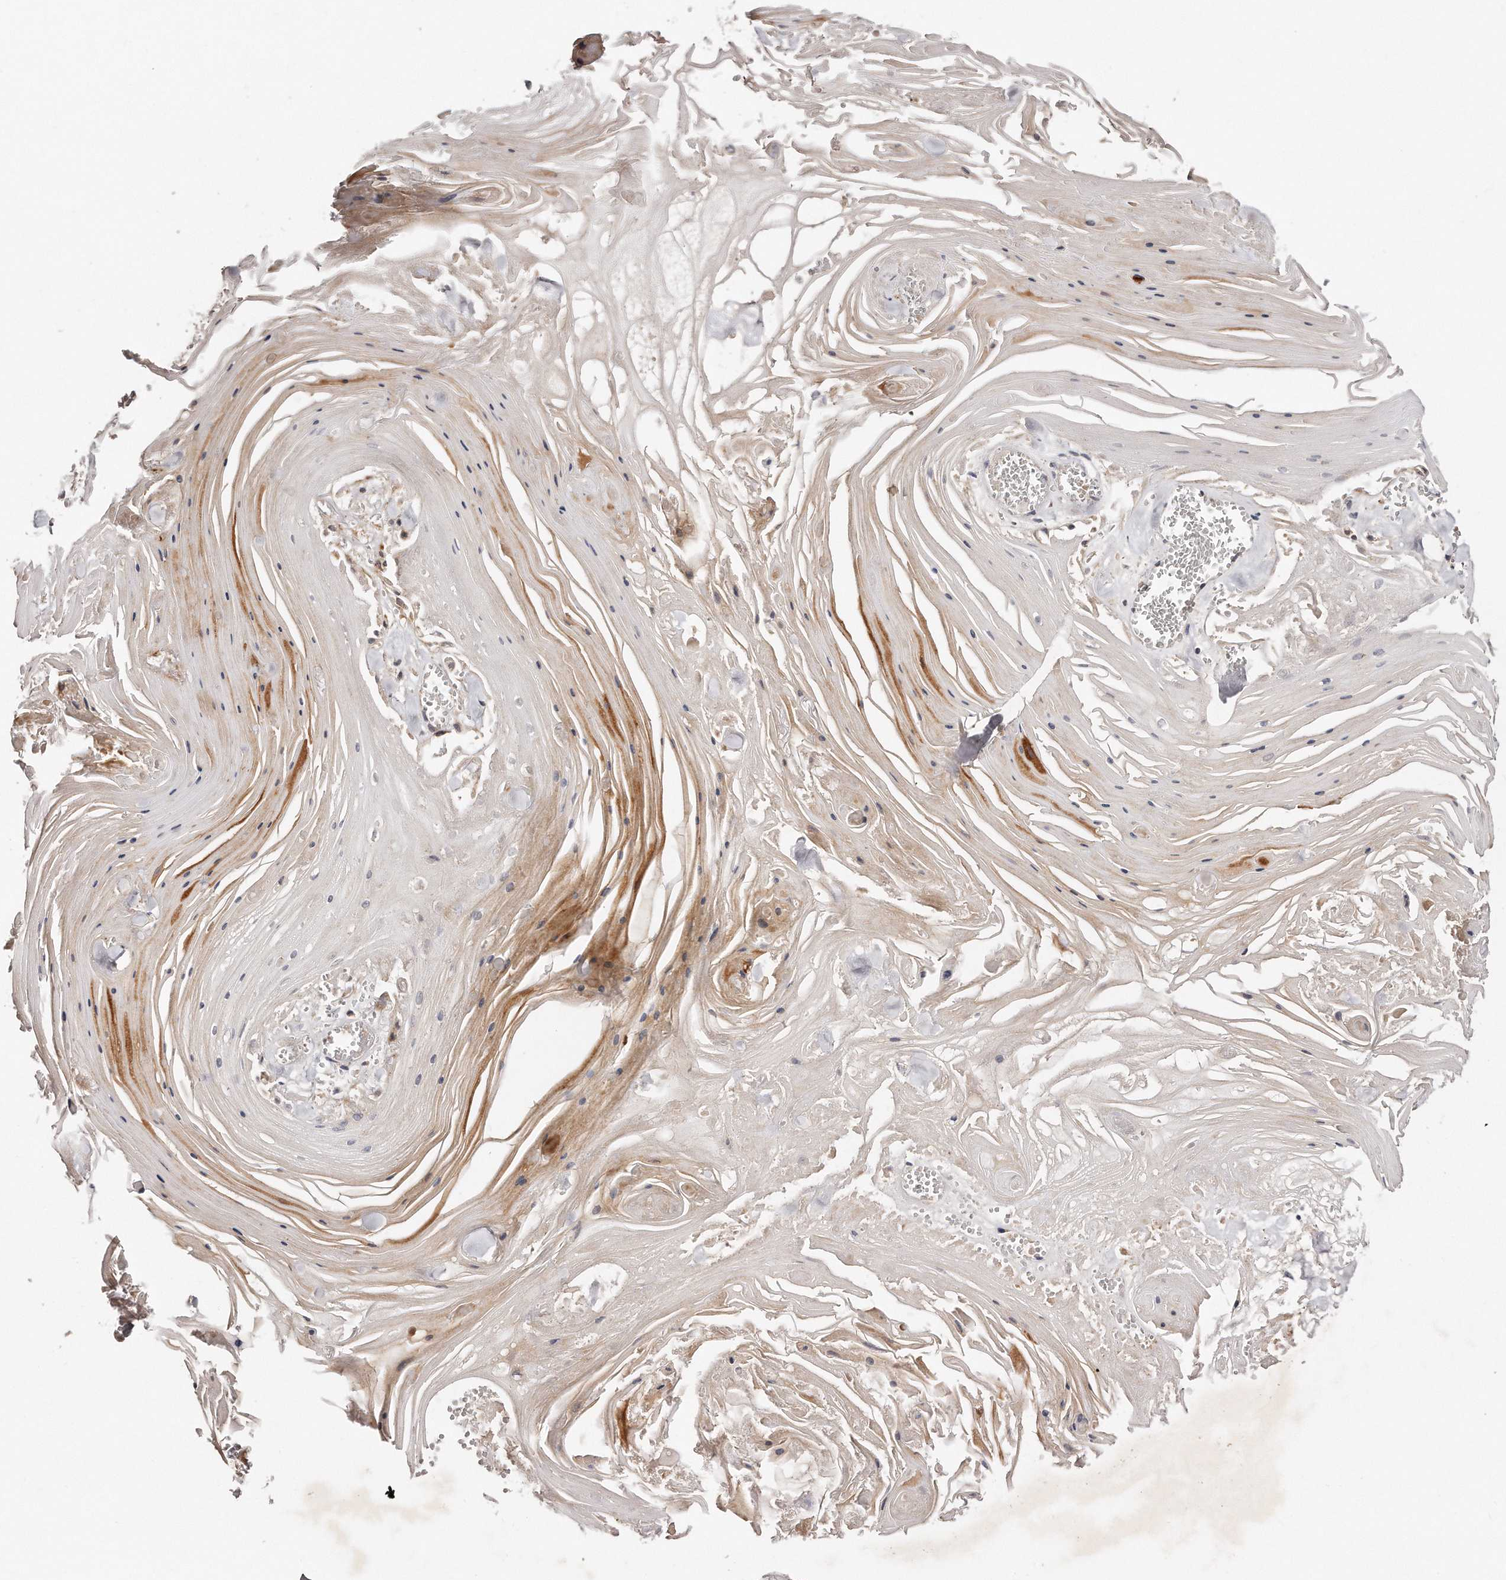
{"staining": {"intensity": "negative", "quantity": "none", "location": "none"}, "tissue": "skin cancer", "cell_type": "Tumor cells", "image_type": "cancer", "snomed": [{"axis": "morphology", "description": "Squamous cell carcinoma, NOS"}, {"axis": "topography", "description": "Skin"}], "caption": "Skin squamous cell carcinoma was stained to show a protein in brown. There is no significant staining in tumor cells.", "gene": "GBP4", "patient": {"sex": "male", "age": 74}}